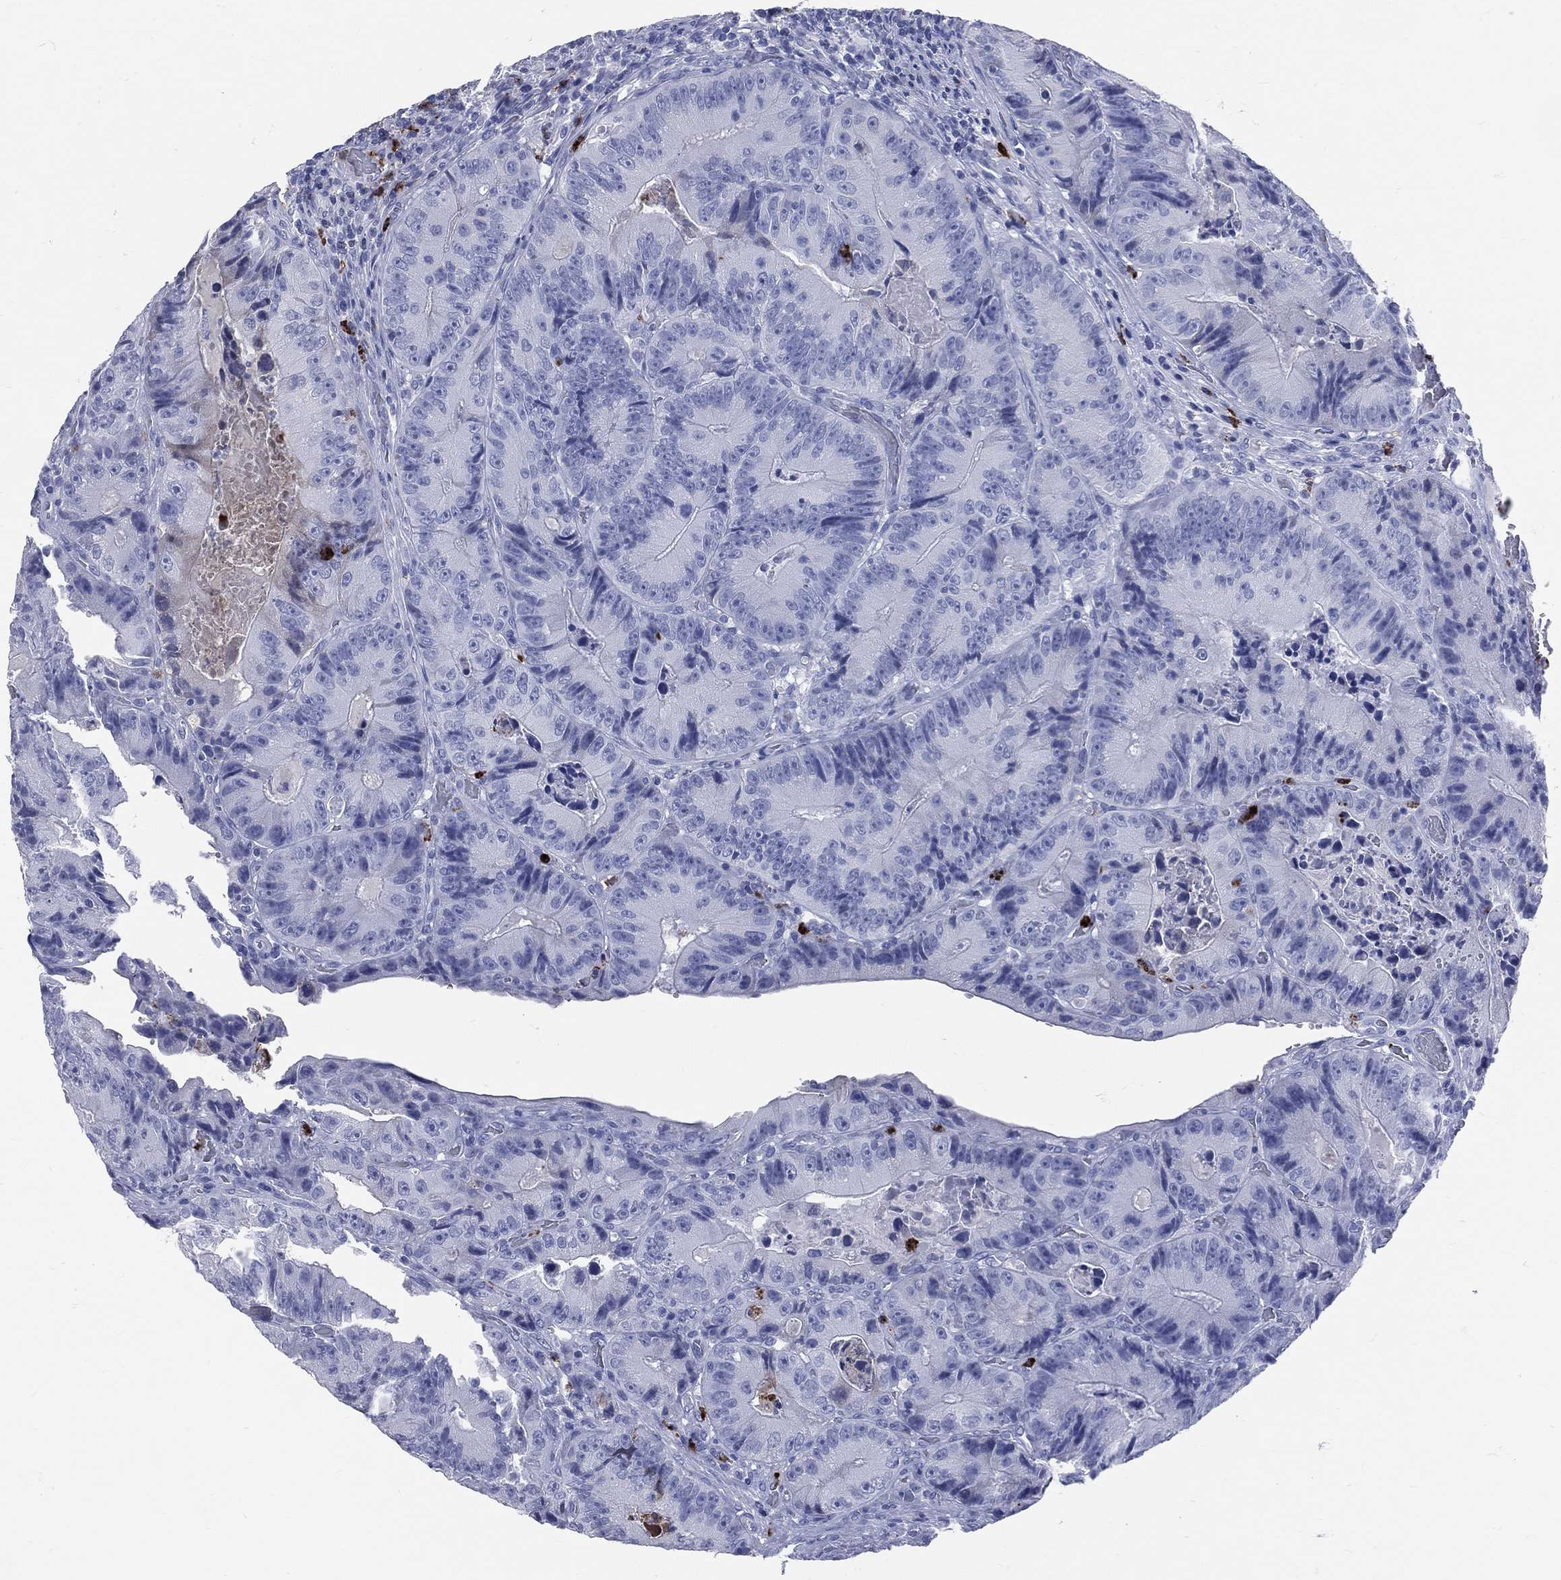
{"staining": {"intensity": "negative", "quantity": "none", "location": "none"}, "tissue": "colorectal cancer", "cell_type": "Tumor cells", "image_type": "cancer", "snomed": [{"axis": "morphology", "description": "Adenocarcinoma, NOS"}, {"axis": "topography", "description": "Colon"}], "caption": "Human colorectal adenocarcinoma stained for a protein using immunohistochemistry (IHC) reveals no positivity in tumor cells.", "gene": "PGLYRP1", "patient": {"sex": "female", "age": 86}}